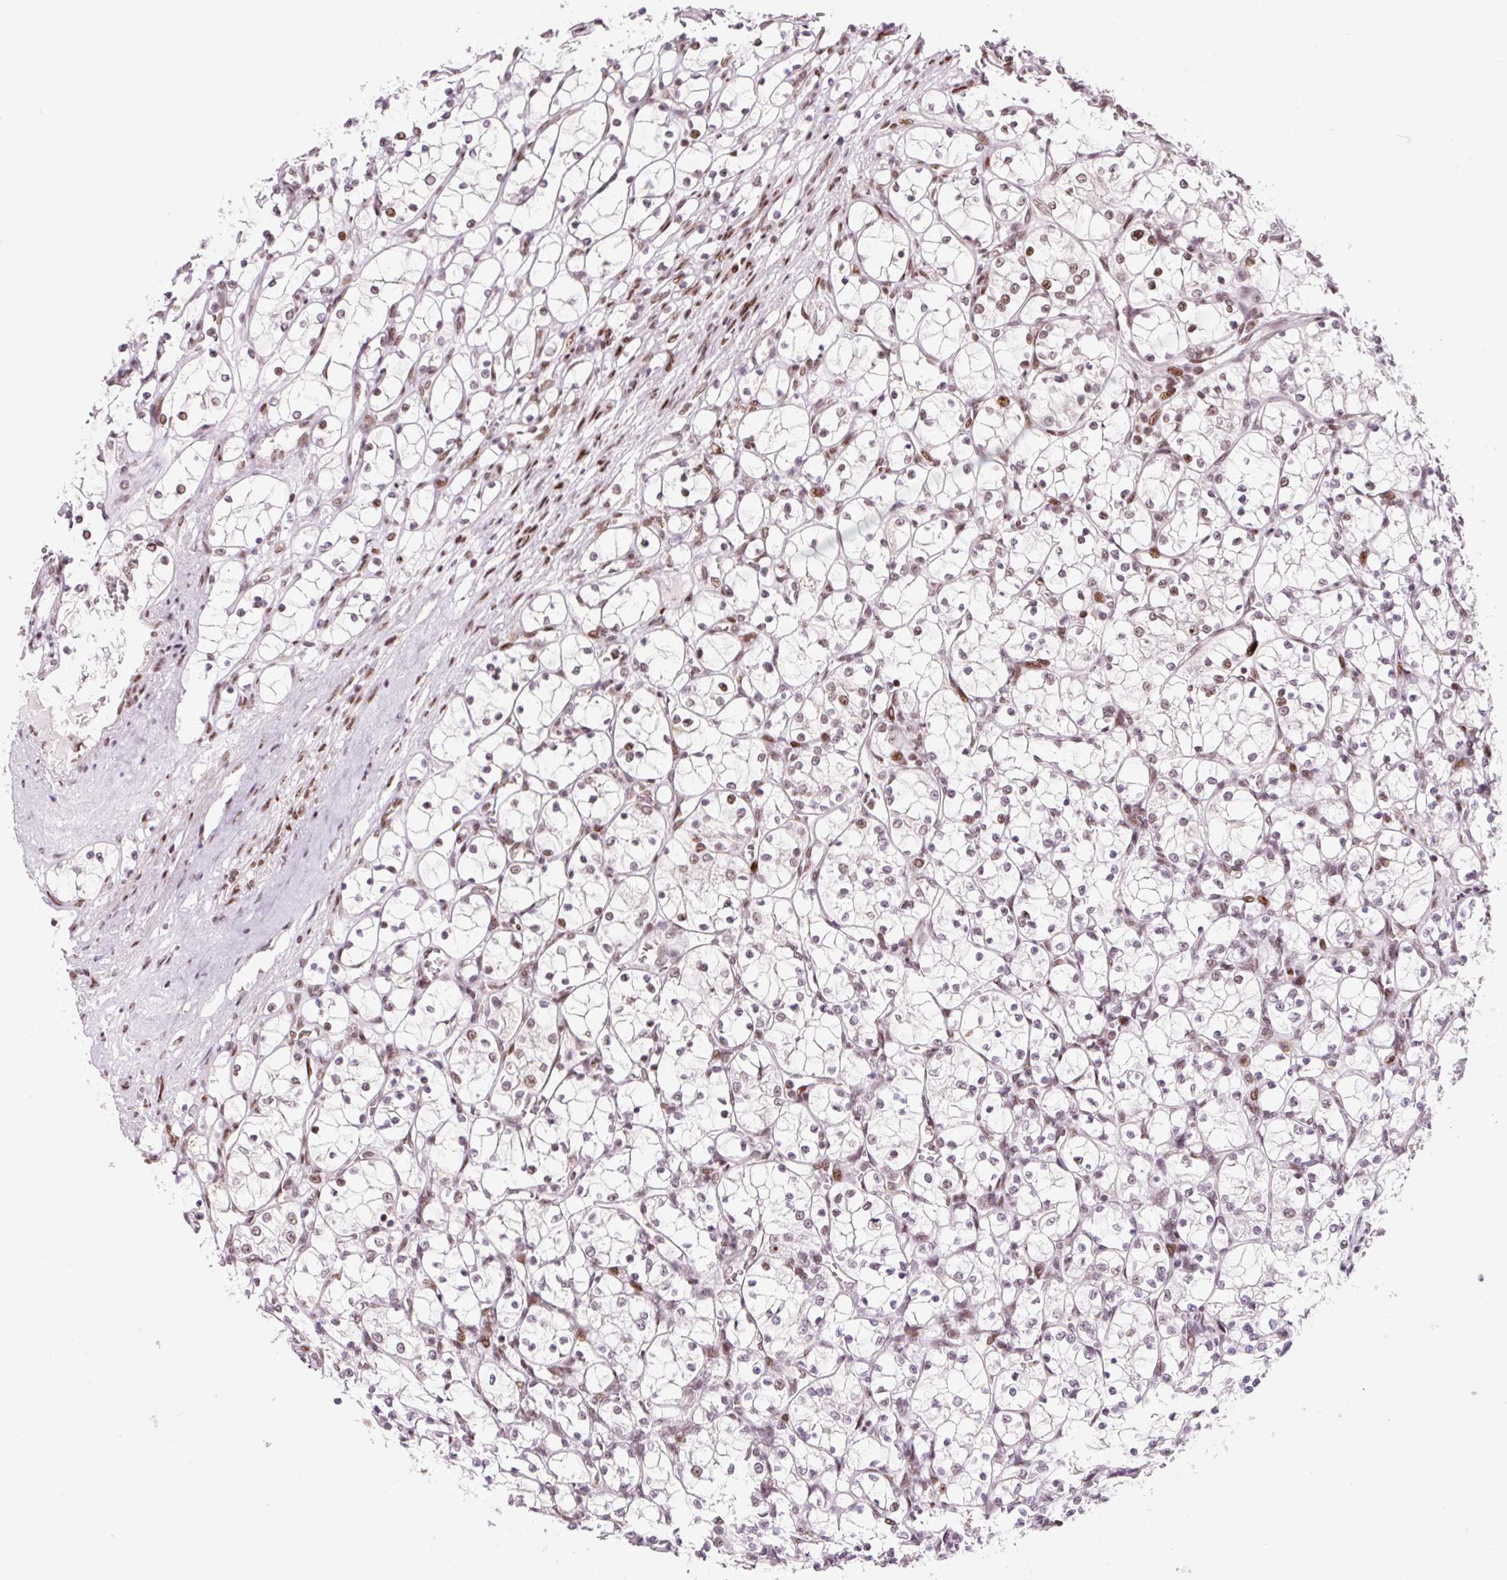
{"staining": {"intensity": "moderate", "quantity": "<25%", "location": "nuclear"}, "tissue": "renal cancer", "cell_type": "Tumor cells", "image_type": "cancer", "snomed": [{"axis": "morphology", "description": "Adenocarcinoma, NOS"}, {"axis": "topography", "description": "Kidney"}], "caption": "DAB immunohistochemical staining of renal adenocarcinoma displays moderate nuclear protein expression in about <25% of tumor cells.", "gene": "CCNL2", "patient": {"sex": "female", "age": 69}}